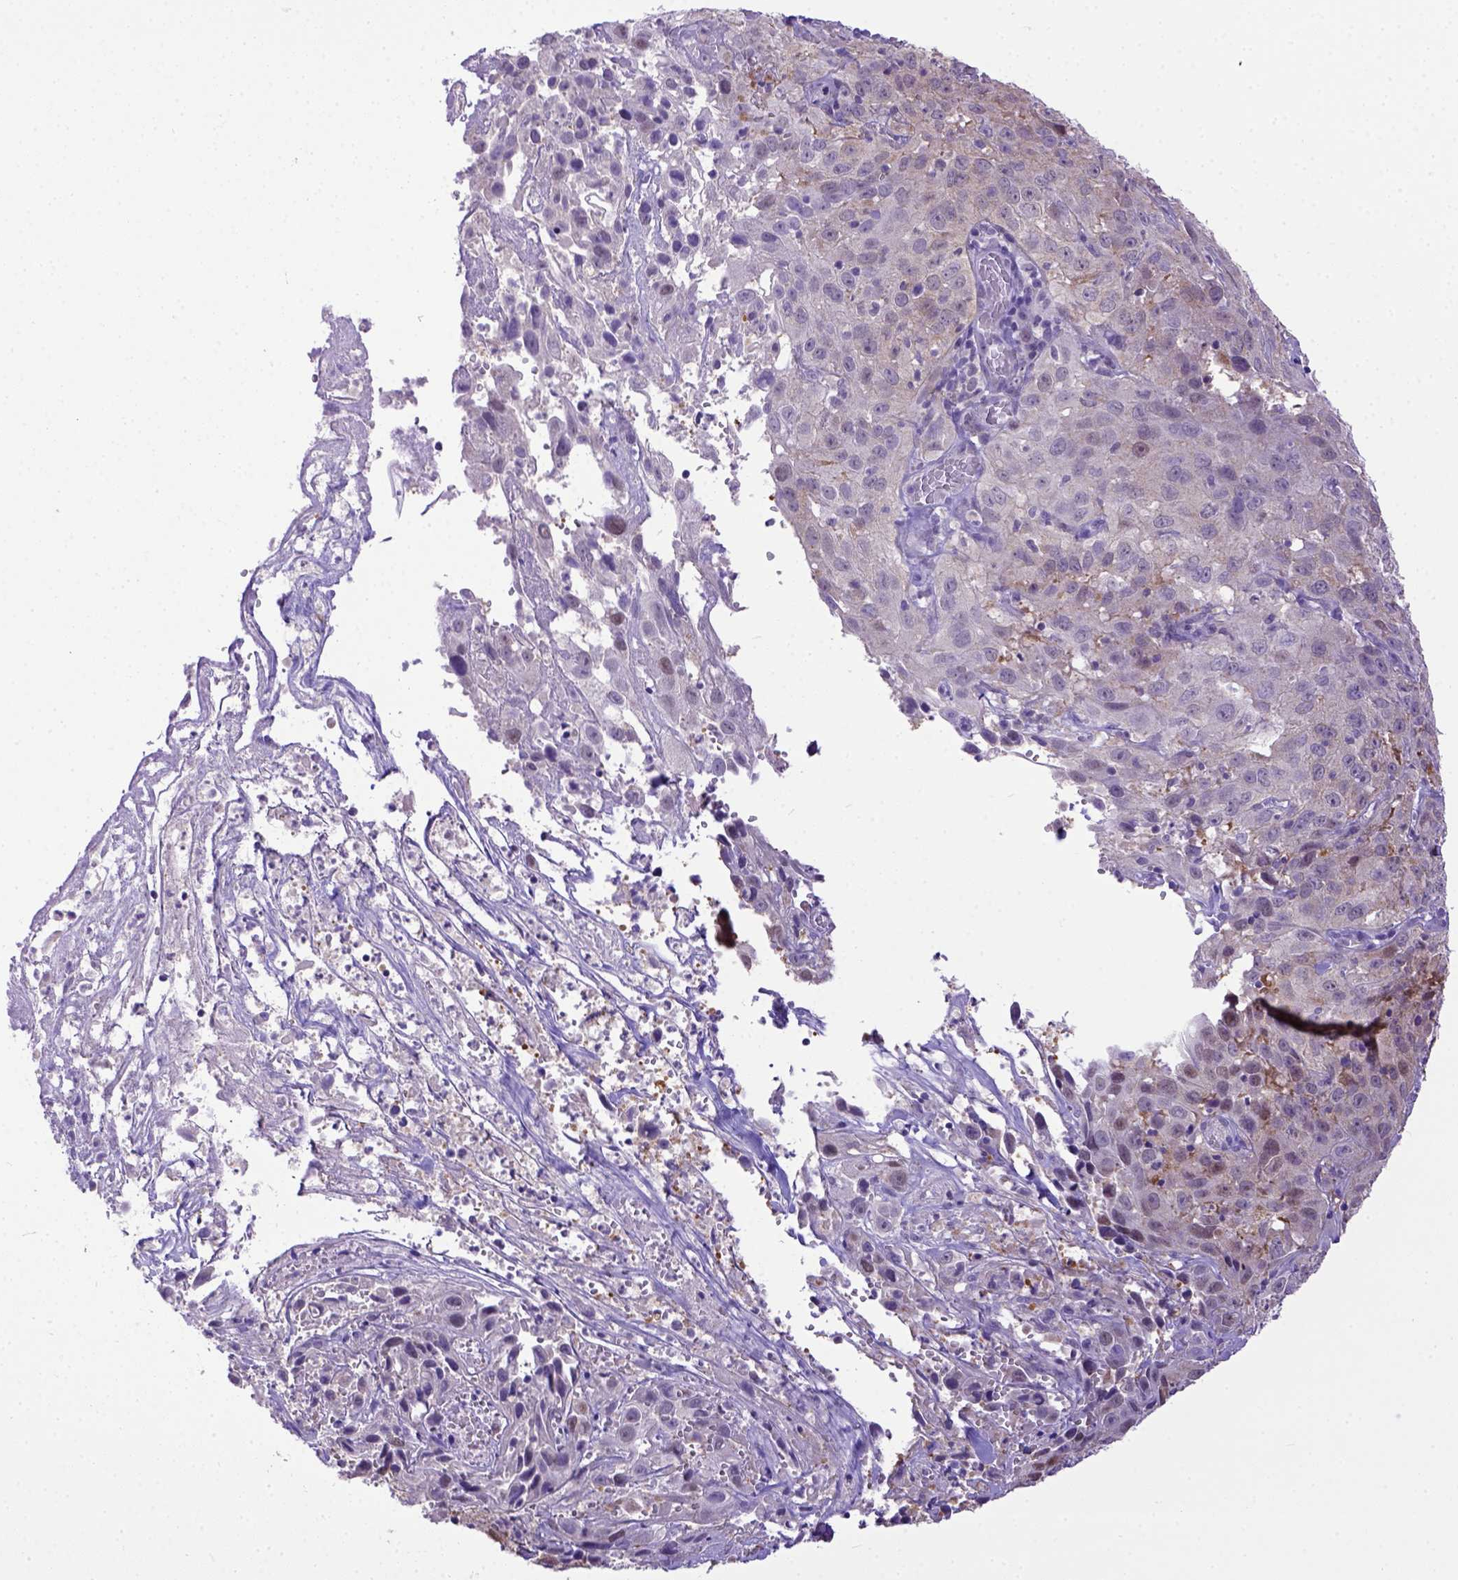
{"staining": {"intensity": "weak", "quantity": "25%-75%", "location": "cytoplasmic/membranous"}, "tissue": "cervical cancer", "cell_type": "Tumor cells", "image_type": "cancer", "snomed": [{"axis": "morphology", "description": "Squamous cell carcinoma, NOS"}, {"axis": "topography", "description": "Cervix"}], "caption": "A high-resolution micrograph shows immunohistochemistry (IHC) staining of squamous cell carcinoma (cervical), which exhibits weak cytoplasmic/membranous positivity in about 25%-75% of tumor cells.", "gene": "BTN1A1", "patient": {"sex": "female", "age": 32}}